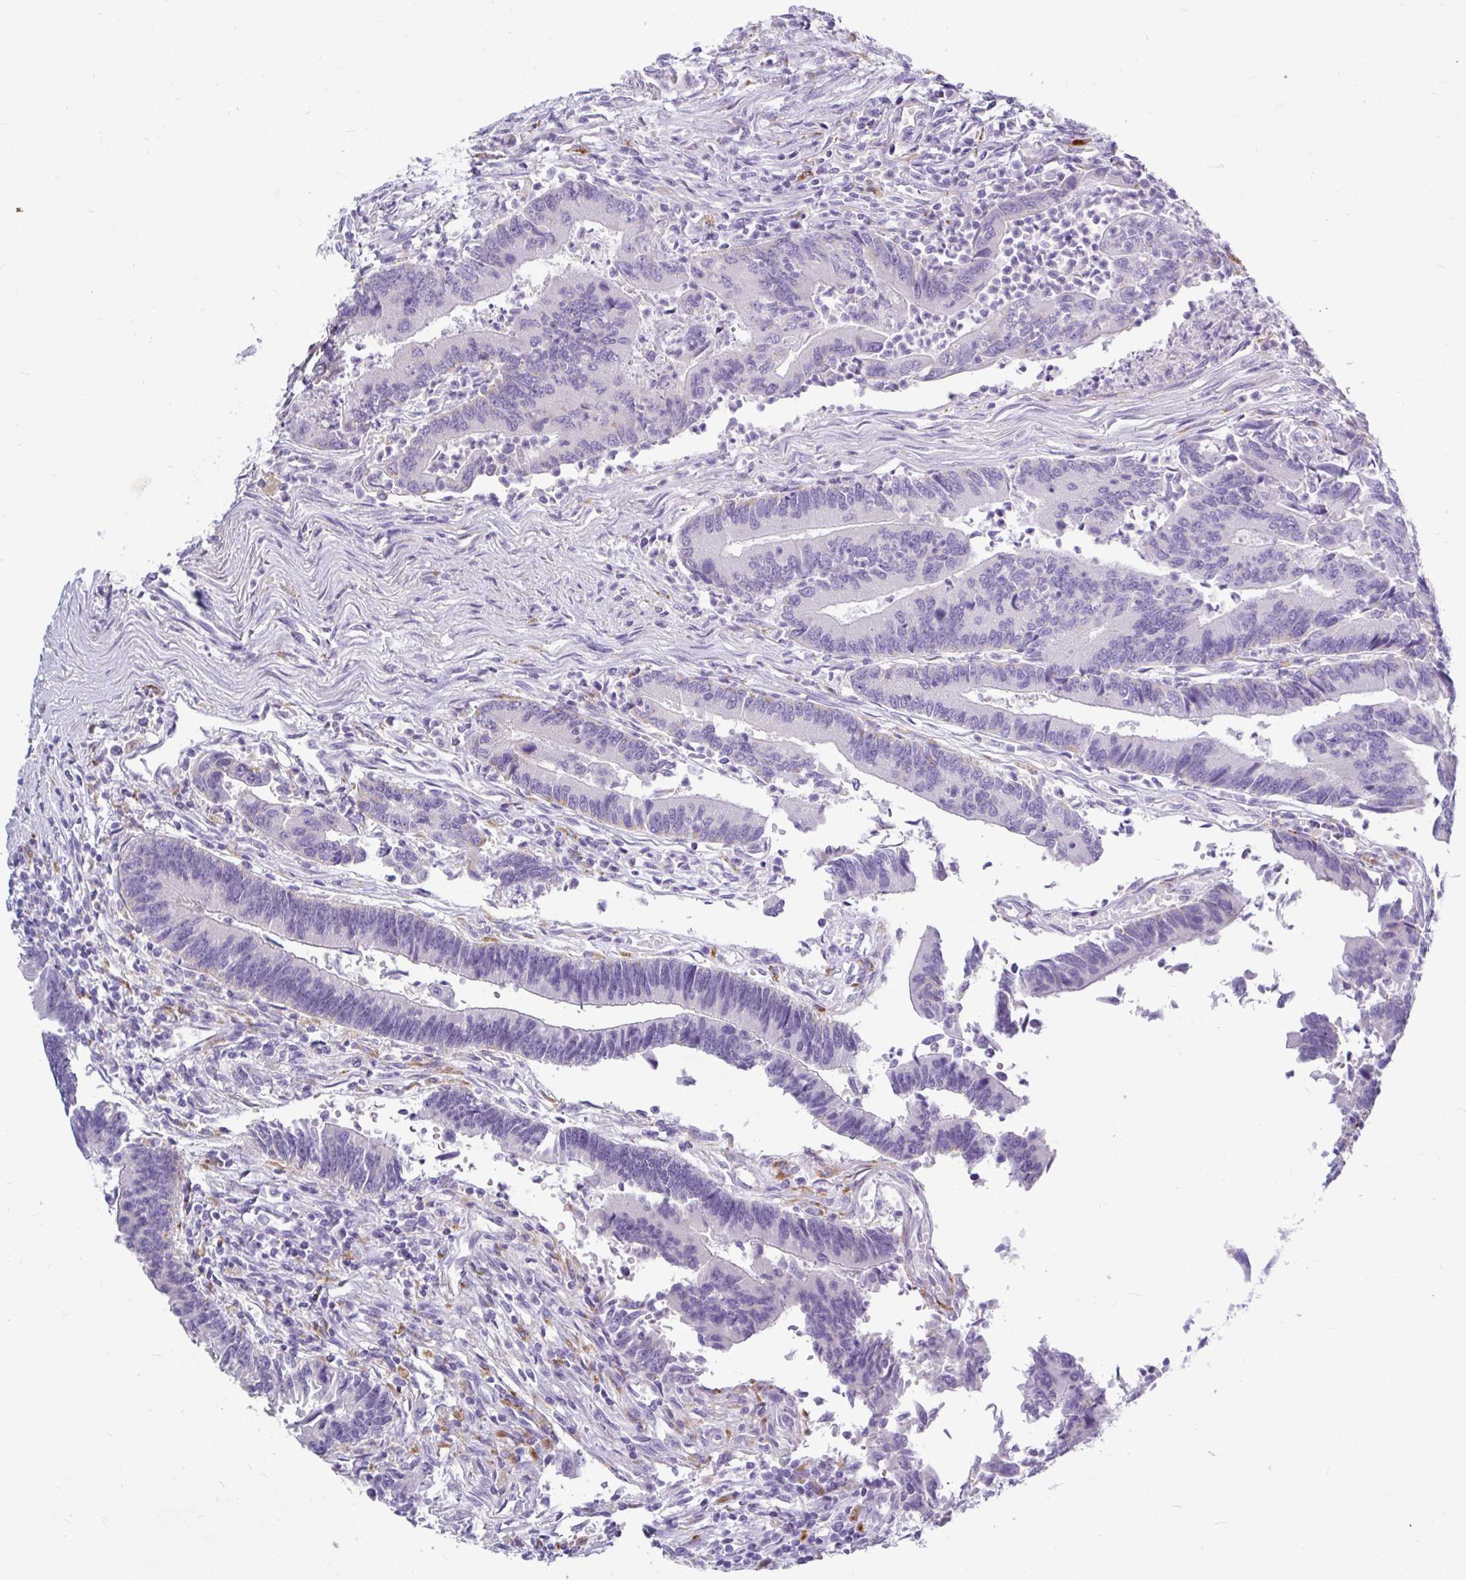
{"staining": {"intensity": "negative", "quantity": "none", "location": "none"}, "tissue": "colorectal cancer", "cell_type": "Tumor cells", "image_type": "cancer", "snomed": [{"axis": "morphology", "description": "Adenocarcinoma, NOS"}, {"axis": "topography", "description": "Colon"}], "caption": "This is a histopathology image of immunohistochemistry (IHC) staining of adenocarcinoma (colorectal), which shows no expression in tumor cells.", "gene": "CTSZ", "patient": {"sex": "female", "age": 67}}